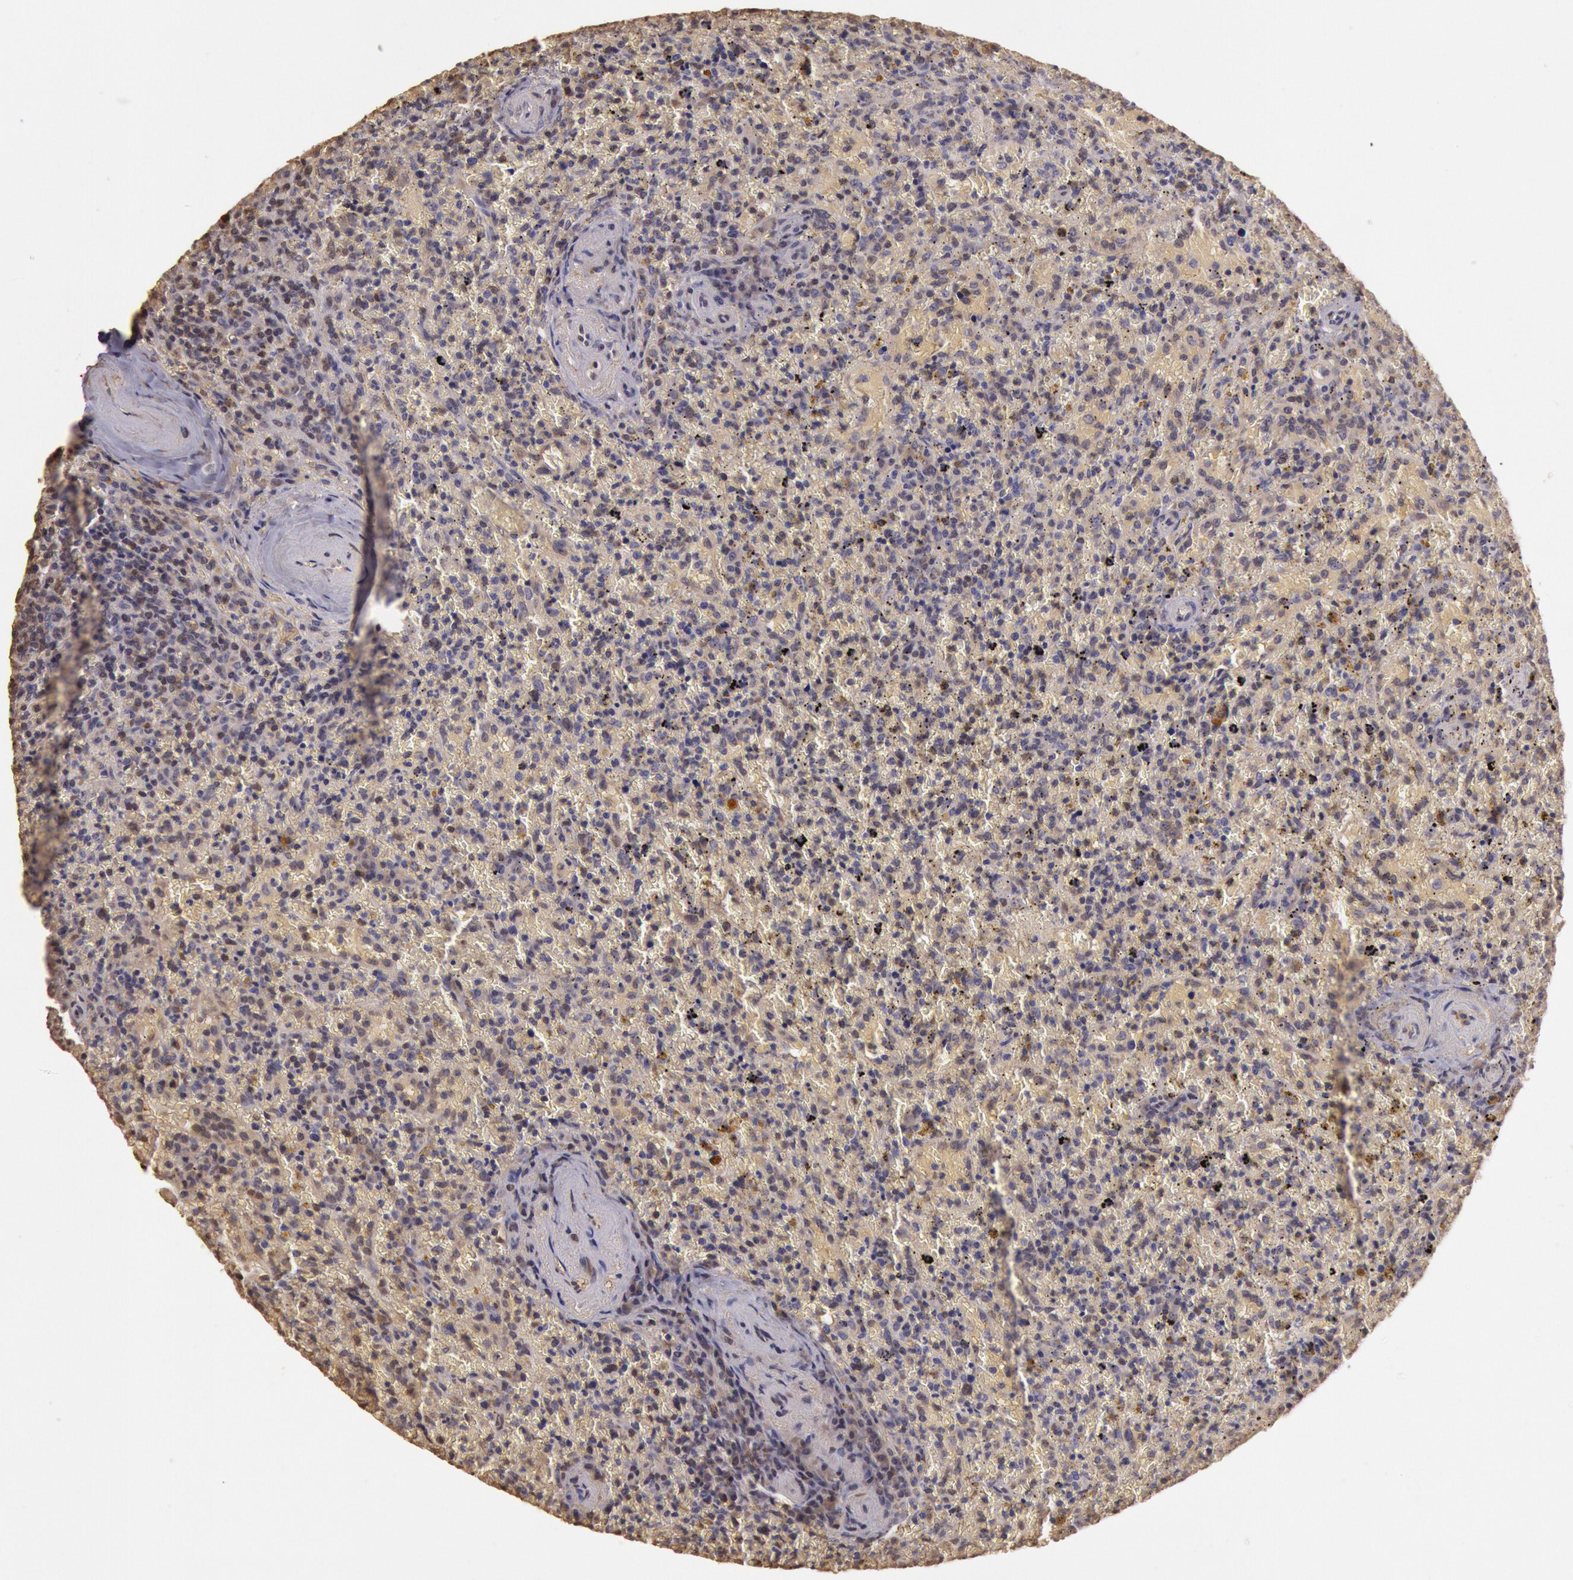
{"staining": {"intensity": "negative", "quantity": "none", "location": "none"}, "tissue": "lymphoma", "cell_type": "Tumor cells", "image_type": "cancer", "snomed": [{"axis": "morphology", "description": "Malignant lymphoma, non-Hodgkin's type, High grade"}, {"axis": "topography", "description": "Spleen"}, {"axis": "topography", "description": "Lymph node"}], "caption": "A photomicrograph of malignant lymphoma, non-Hodgkin's type (high-grade) stained for a protein demonstrates no brown staining in tumor cells.", "gene": "SOD1", "patient": {"sex": "female", "age": 70}}